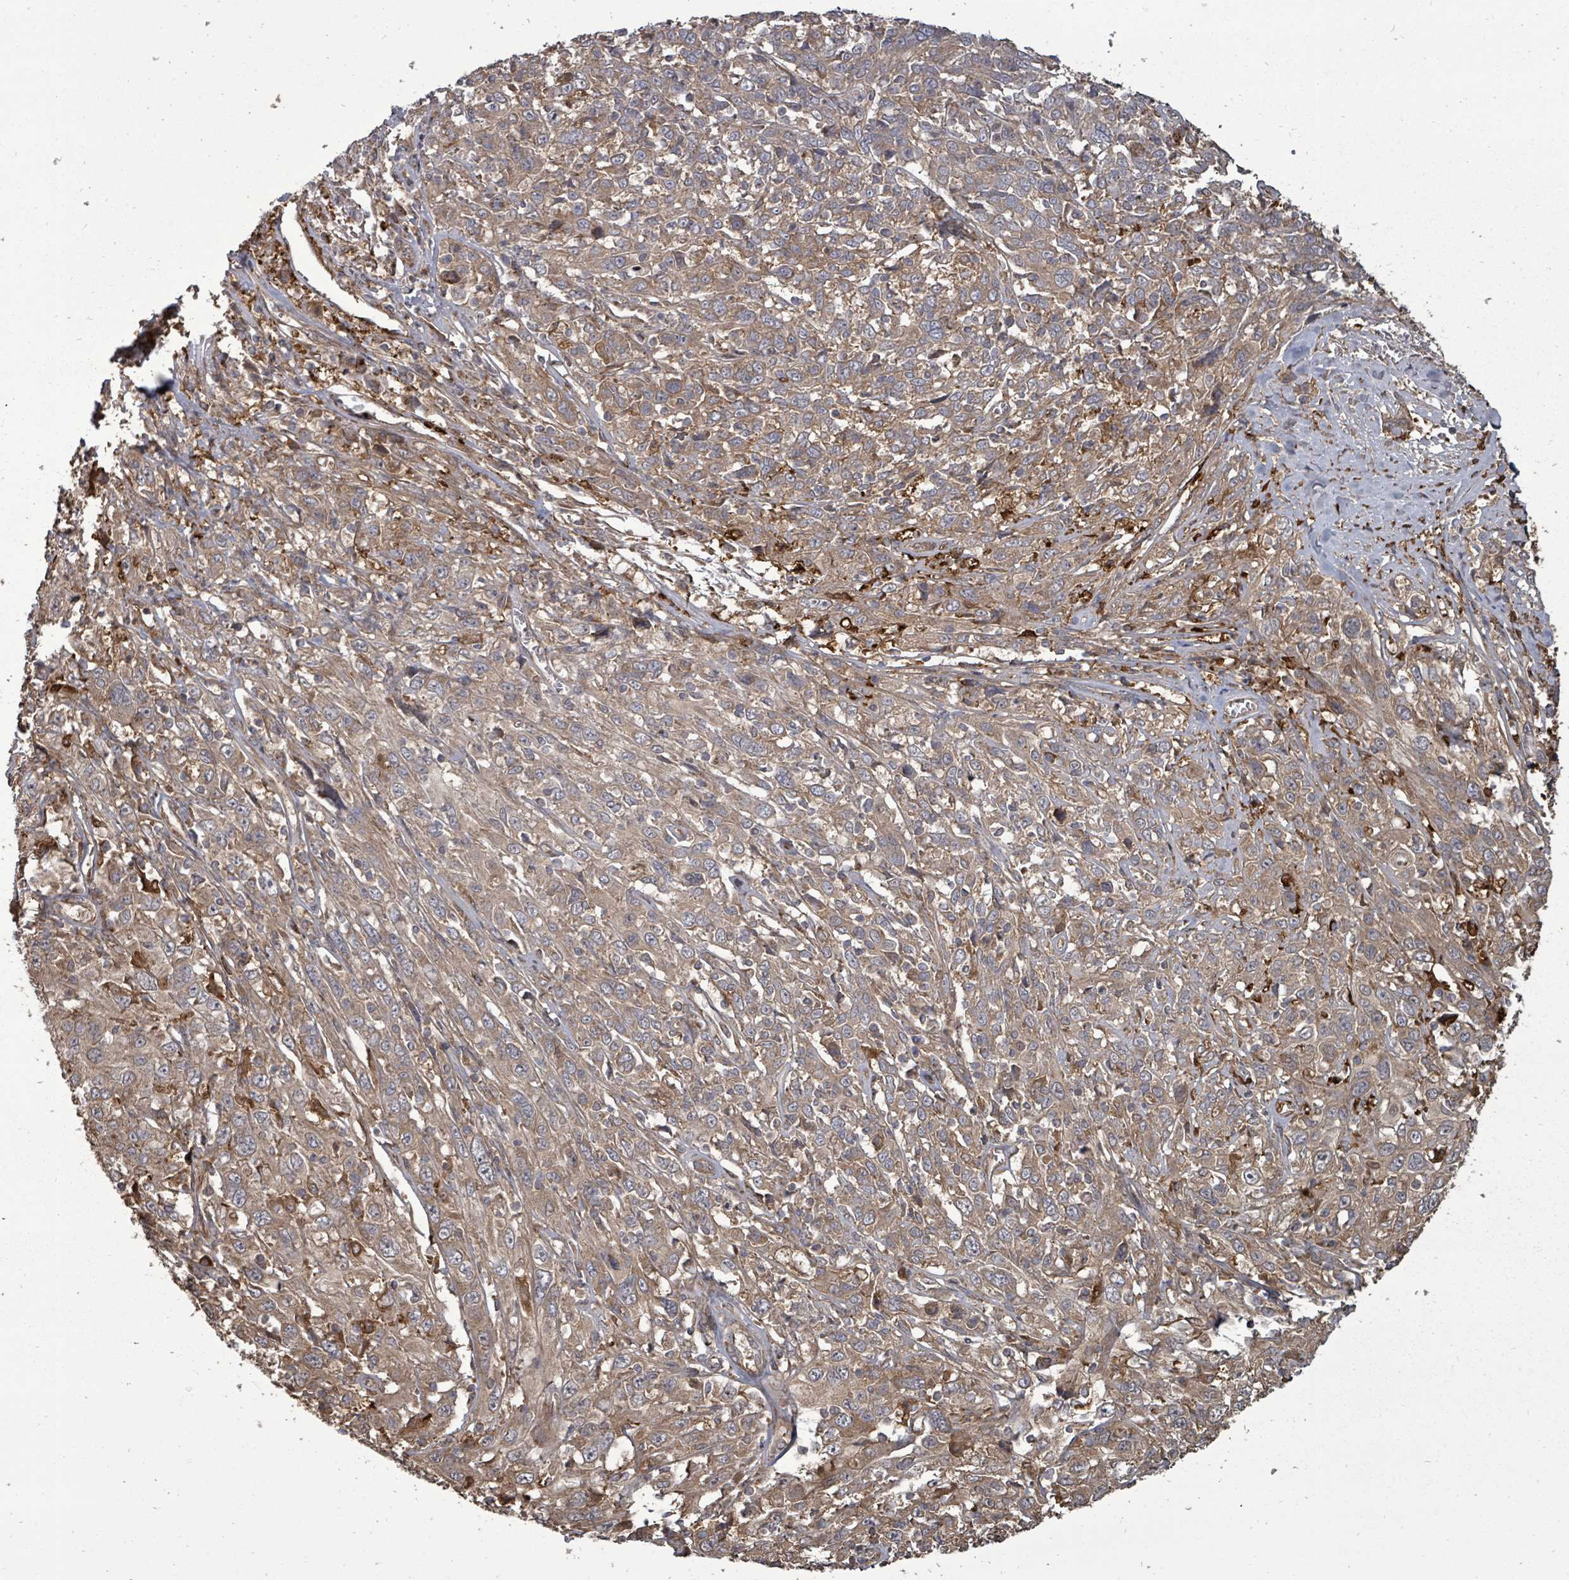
{"staining": {"intensity": "weak", "quantity": ">75%", "location": "cytoplasmic/membranous"}, "tissue": "cervical cancer", "cell_type": "Tumor cells", "image_type": "cancer", "snomed": [{"axis": "morphology", "description": "Squamous cell carcinoma, NOS"}, {"axis": "topography", "description": "Cervix"}], "caption": "Immunohistochemistry staining of squamous cell carcinoma (cervical), which exhibits low levels of weak cytoplasmic/membranous positivity in about >75% of tumor cells indicating weak cytoplasmic/membranous protein positivity. The staining was performed using DAB (3,3'-diaminobenzidine) (brown) for protein detection and nuclei were counterstained in hematoxylin (blue).", "gene": "EIF3C", "patient": {"sex": "female", "age": 46}}